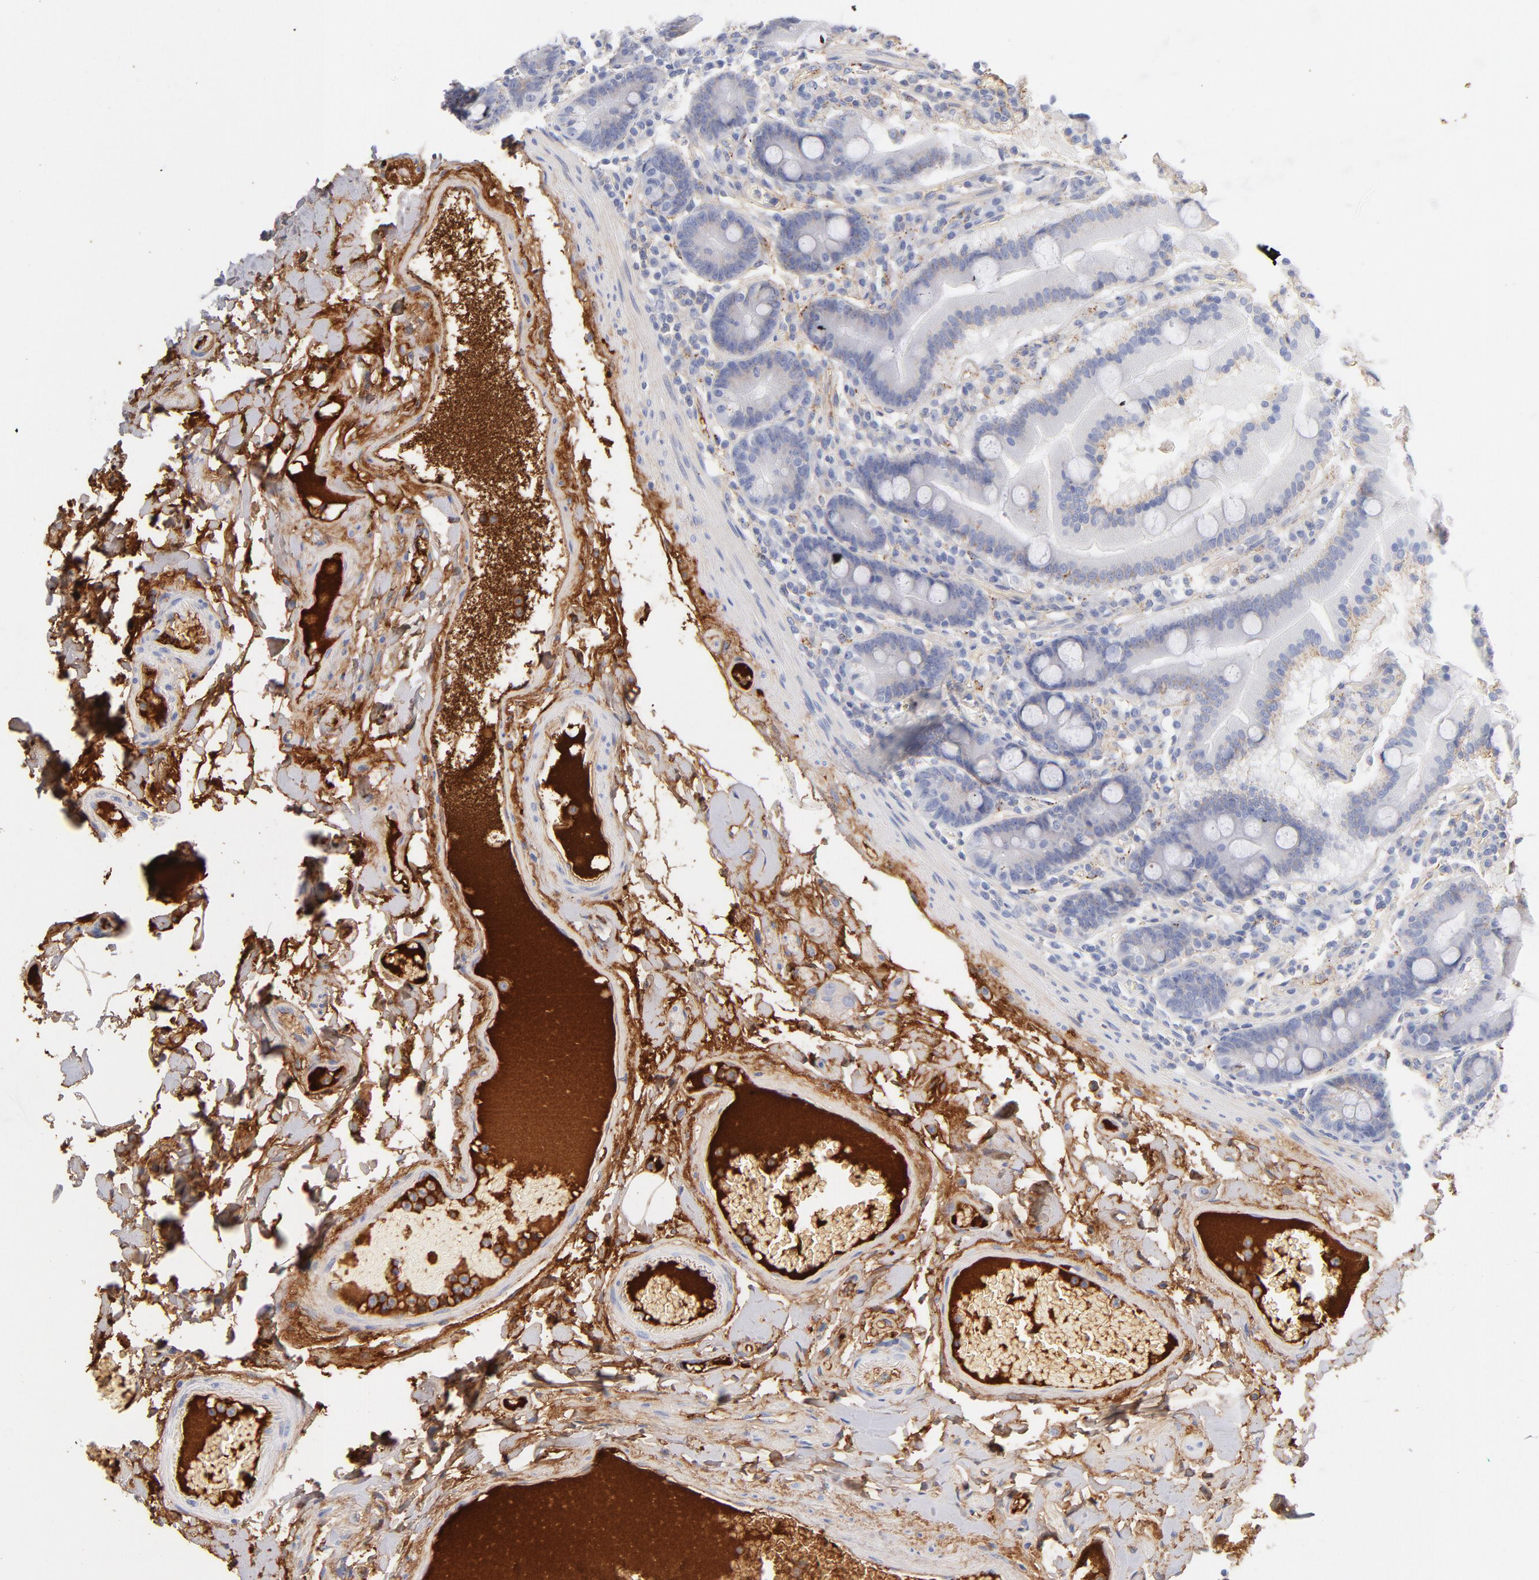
{"staining": {"intensity": "negative", "quantity": "none", "location": "none"}, "tissue": "duodenum", "cell_type": "Glandular cells", "image_type": "normal", "snomed": [{"axis": "morphology", "description": "Normal tissue, NOS"}, {"axis": "topography", "description": "Duodenum"}], "caption": "DAB (3,3'-diaminobenzidine) immunohistochemical staining of unremarkable duodenum shows no significant positivity in glandular cells.", "gene": "C3", "patient": {"sex": "female", "age": 64}}